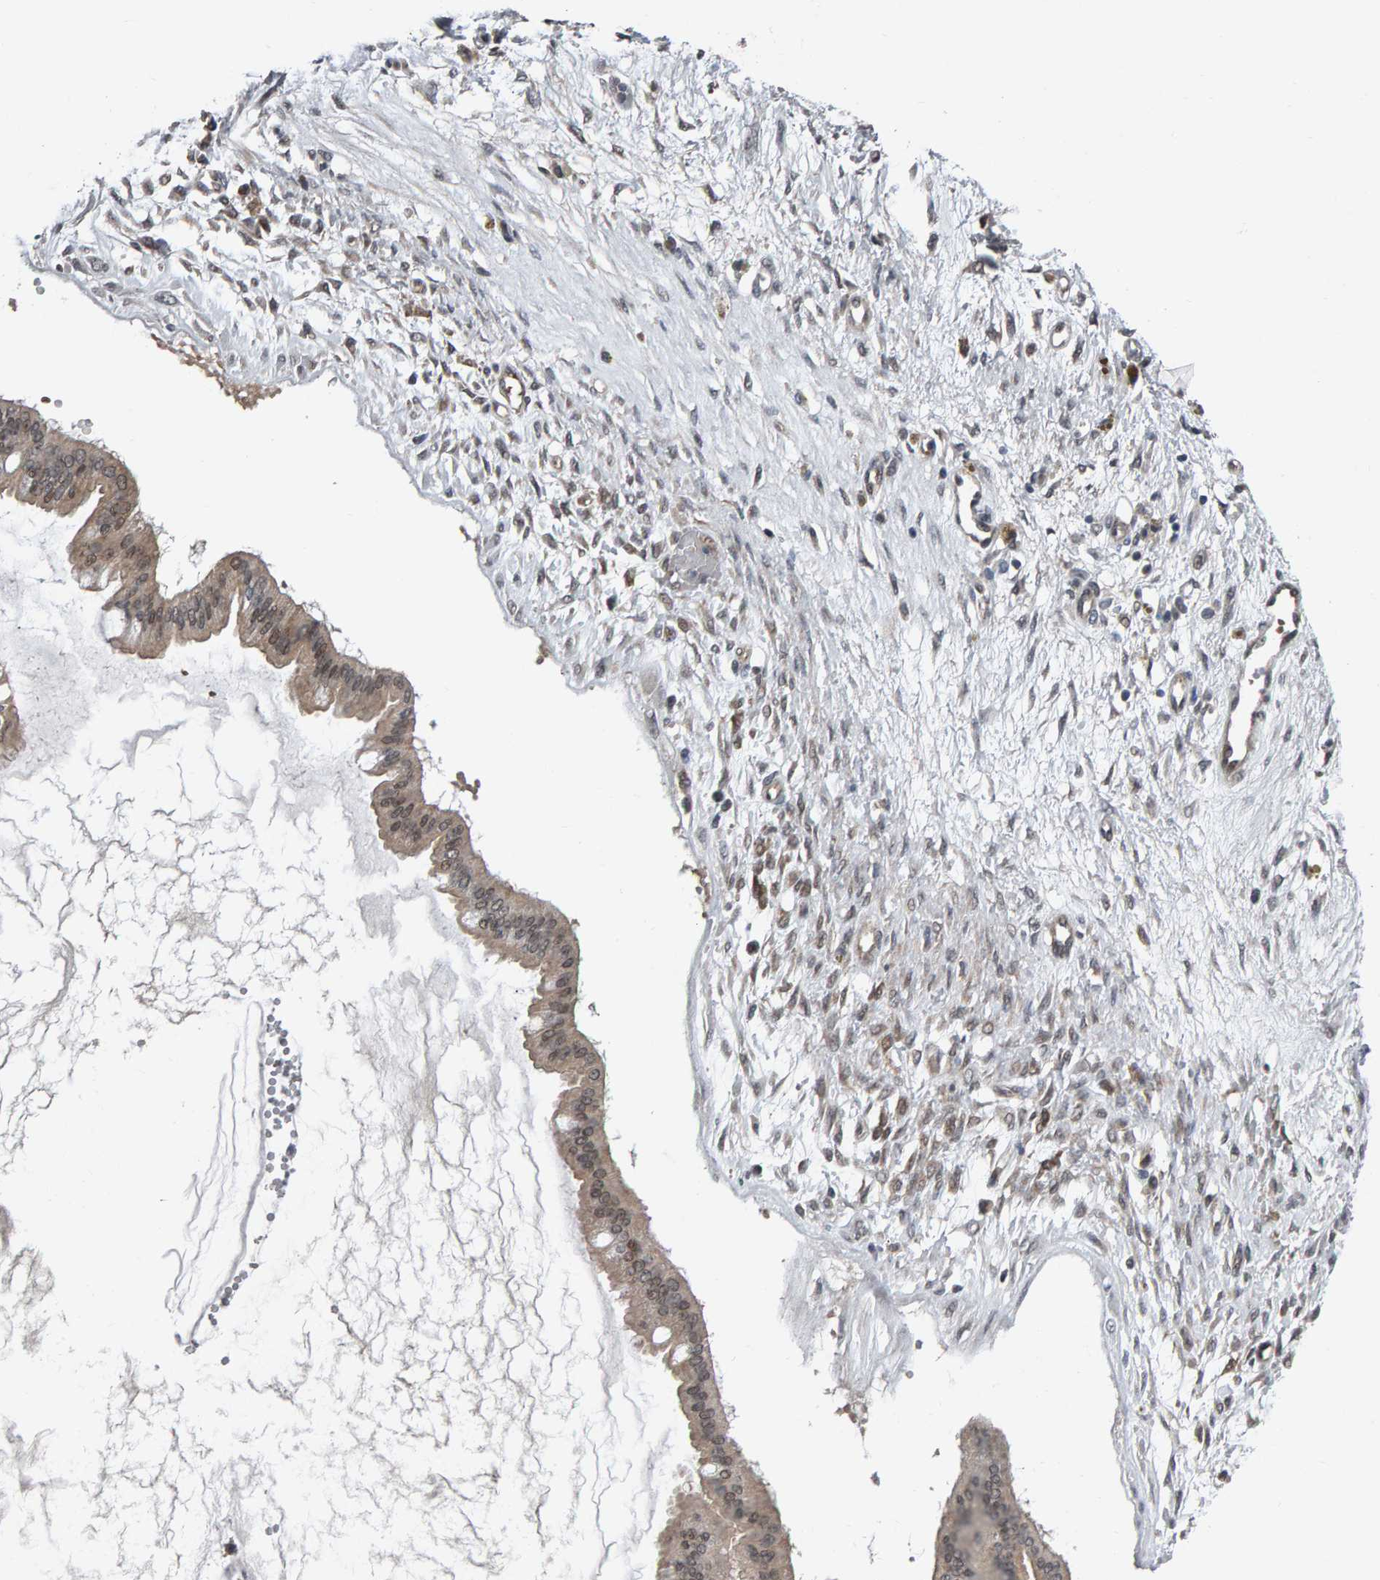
{"staining": {"intensity": "weak", "quantity": ">75%", "location": "cytoplasmic/membranous"}, "tissue": "ovarian cancer", "cell_type": "Tumor cells", "image_type": "cancer", "snomed": [{"axis": "morphology", "description": "Cystadenocarcinoma, mucinous, NOS"}, {"axis": "topography", "description": "Ovary"}], "caption": "Protein expression analysis of human ovarian cancer (mucinous cystadenocarcinoma) reveals weak cytoplasmic/membranous positivity in about >75% of tumor cells.", "gene": "COASY", "patient": {"sex": "female", "age": 73}}